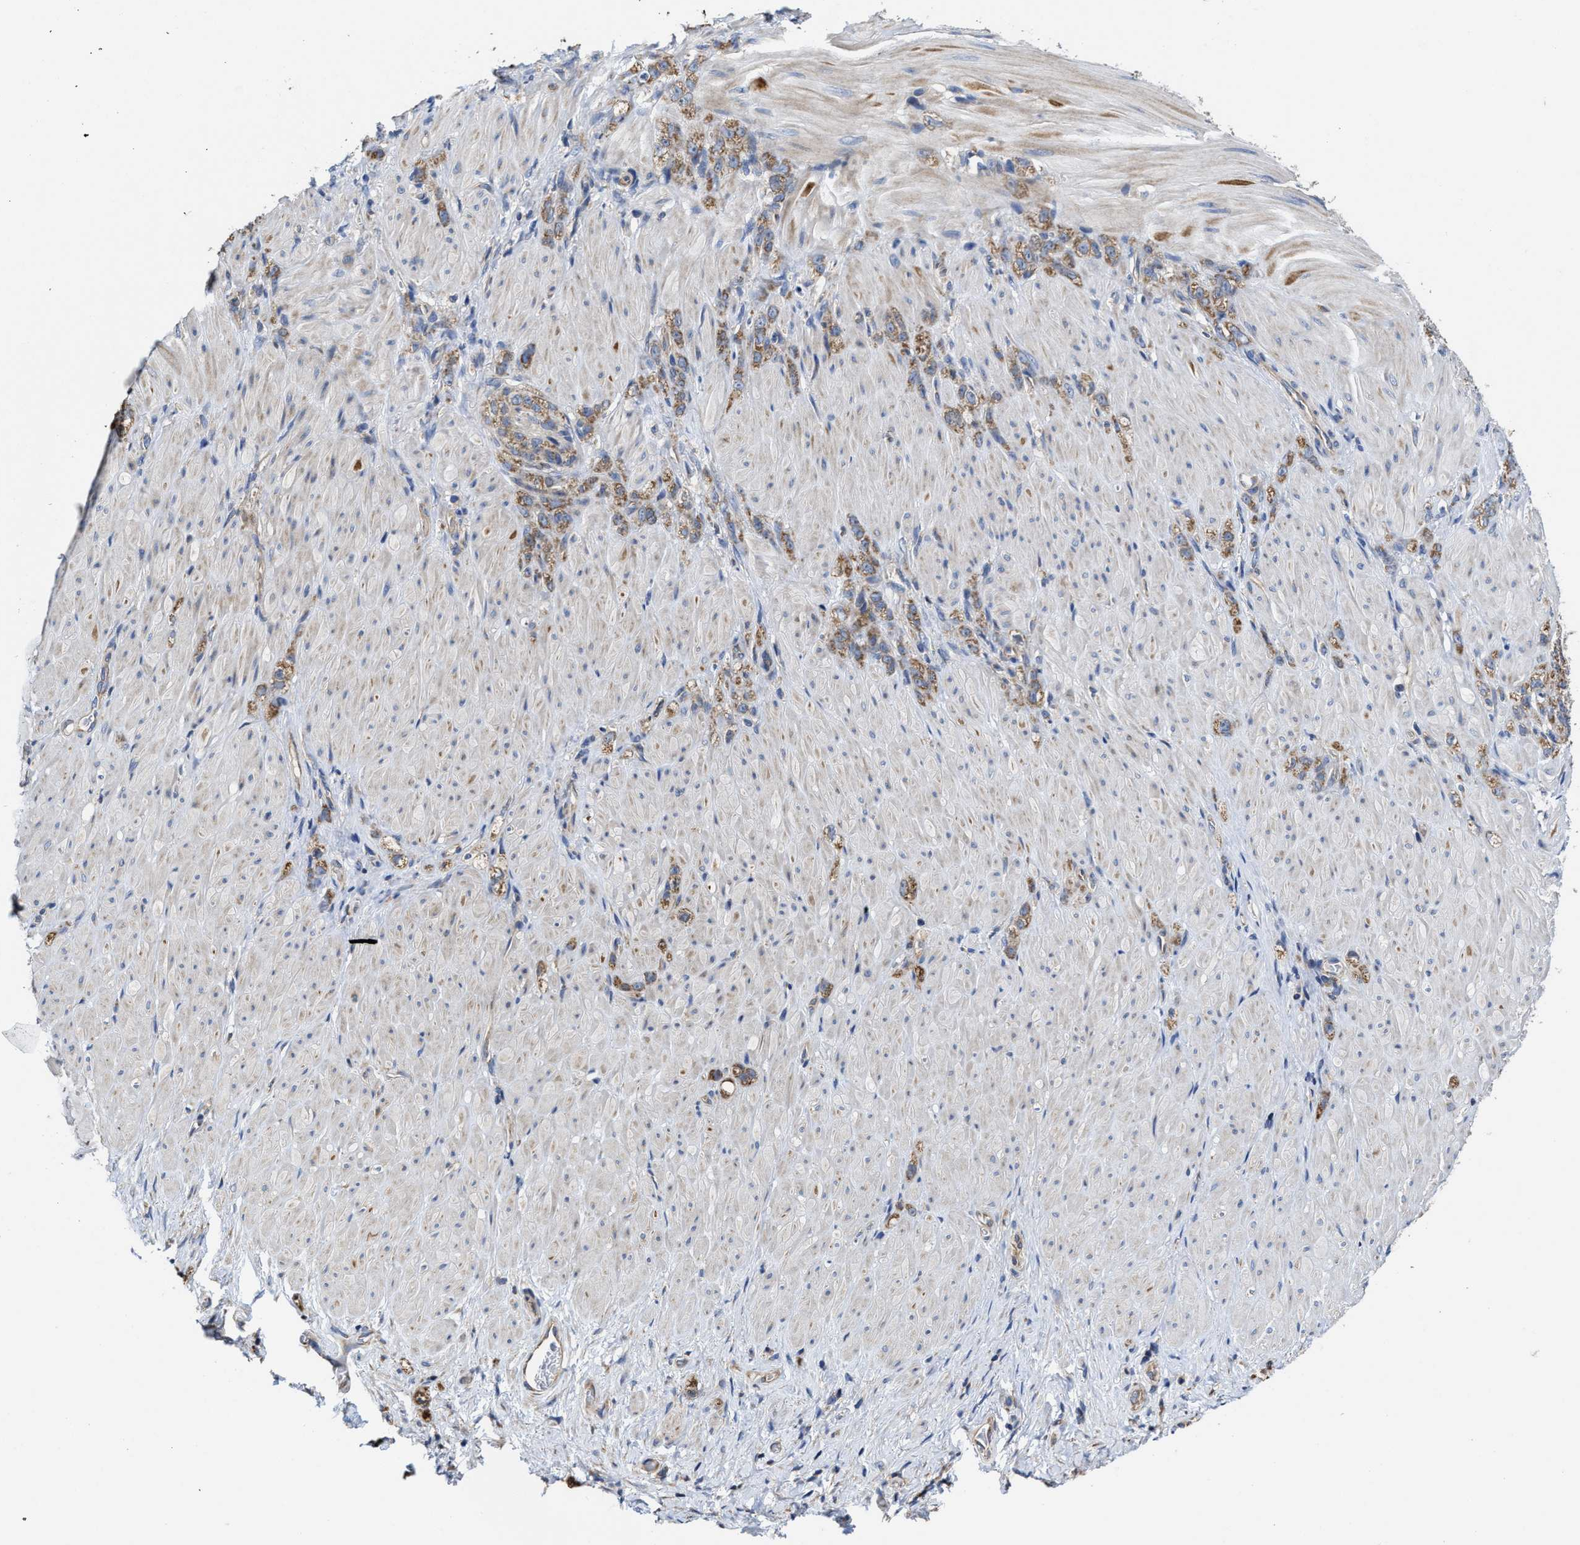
{"staining": {"intensity": "moderate", "quantity": ">75%", "location": "cytoplasmic/membranous"}, "tissue": "stomach cancer", "cell_type": "Tumor cells", "image_type": "cancer", "snomed": [{"axis": "morphology", "description": "Normal tissue, NOS"}, {"axis": "morphology", "description": "Adenocarcinoma, NOS"}, {"axis": "topography", "description": "Stomach"}], "caption": "IHC of human stomach cancer (adenocarcinoma) reveals medium levels of moderate cytoplasmic/membranous staining in approximately >75% of tumor cells. The staining was performed using DAB (3,3'-diaminobenzidine), with brown indicating positive protein expression. Nuclei are stained blue with hematoxylin.", "gene": "TRAF6", "patient": {"sex": "male", "age": 82}}